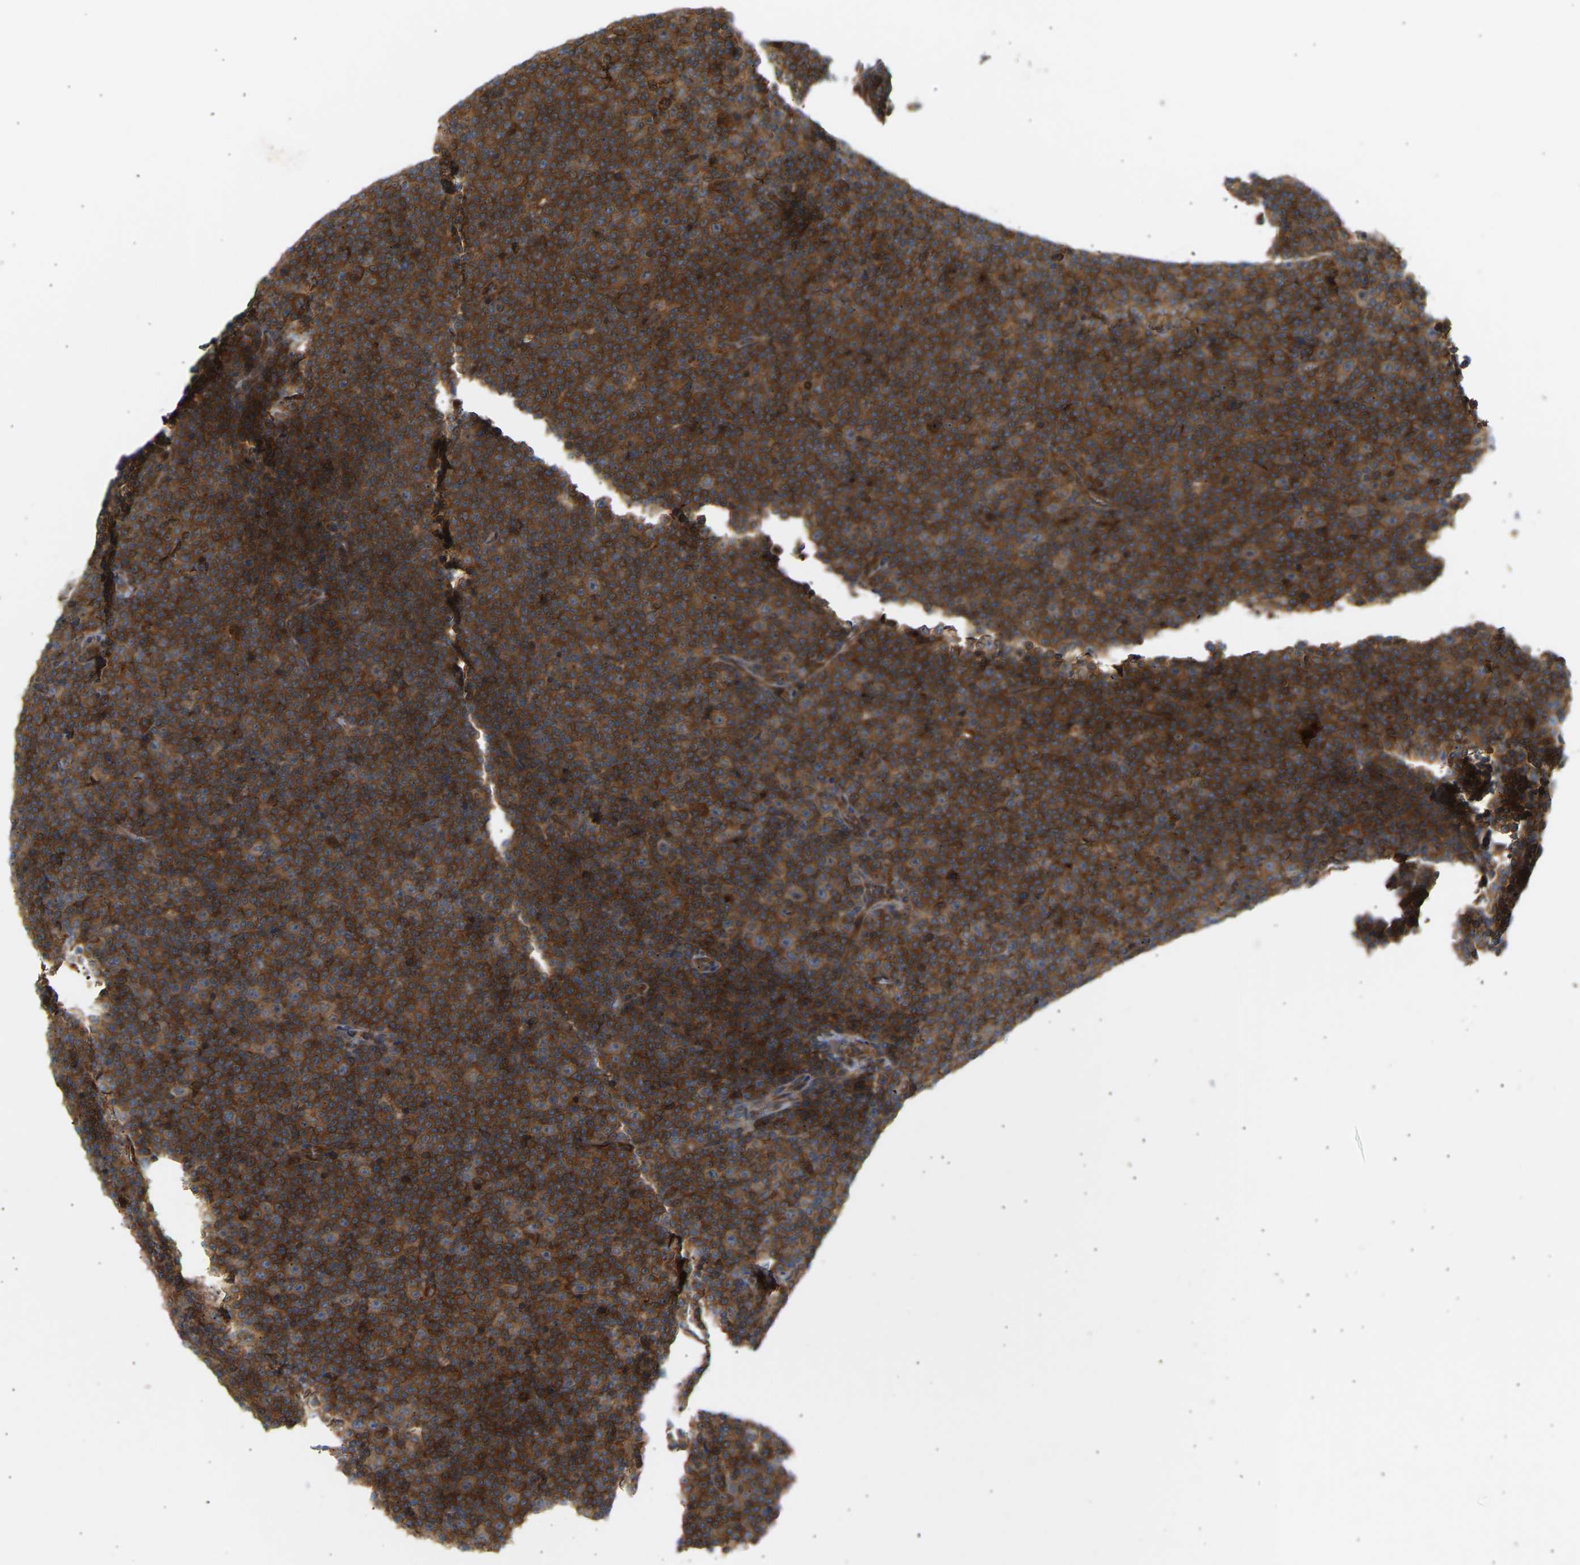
{"staining": {"intensity": "strong", "quantity": ">75%", "location": "cytoplasmic/membranous"}, "tissue": "lymphoma", "cell_type": "Tumor cells", "image_type": "cancer", "snomed": [{"axis": "morphology", "description": "Malignant lymphoma, non-Hodgkin's type, Low grade"}, {"axis": "topography", "description": "Lymph node"}], "caption": "Human malignant lymphoma, non-Hodgkin's type (low-grade) stained with a brown dye displays strong cytoplasmic/membranous positive staining in about >75% of tumor cells.", "gene": "PLCG2", "patient": {"sex": "female", "age": 67}}